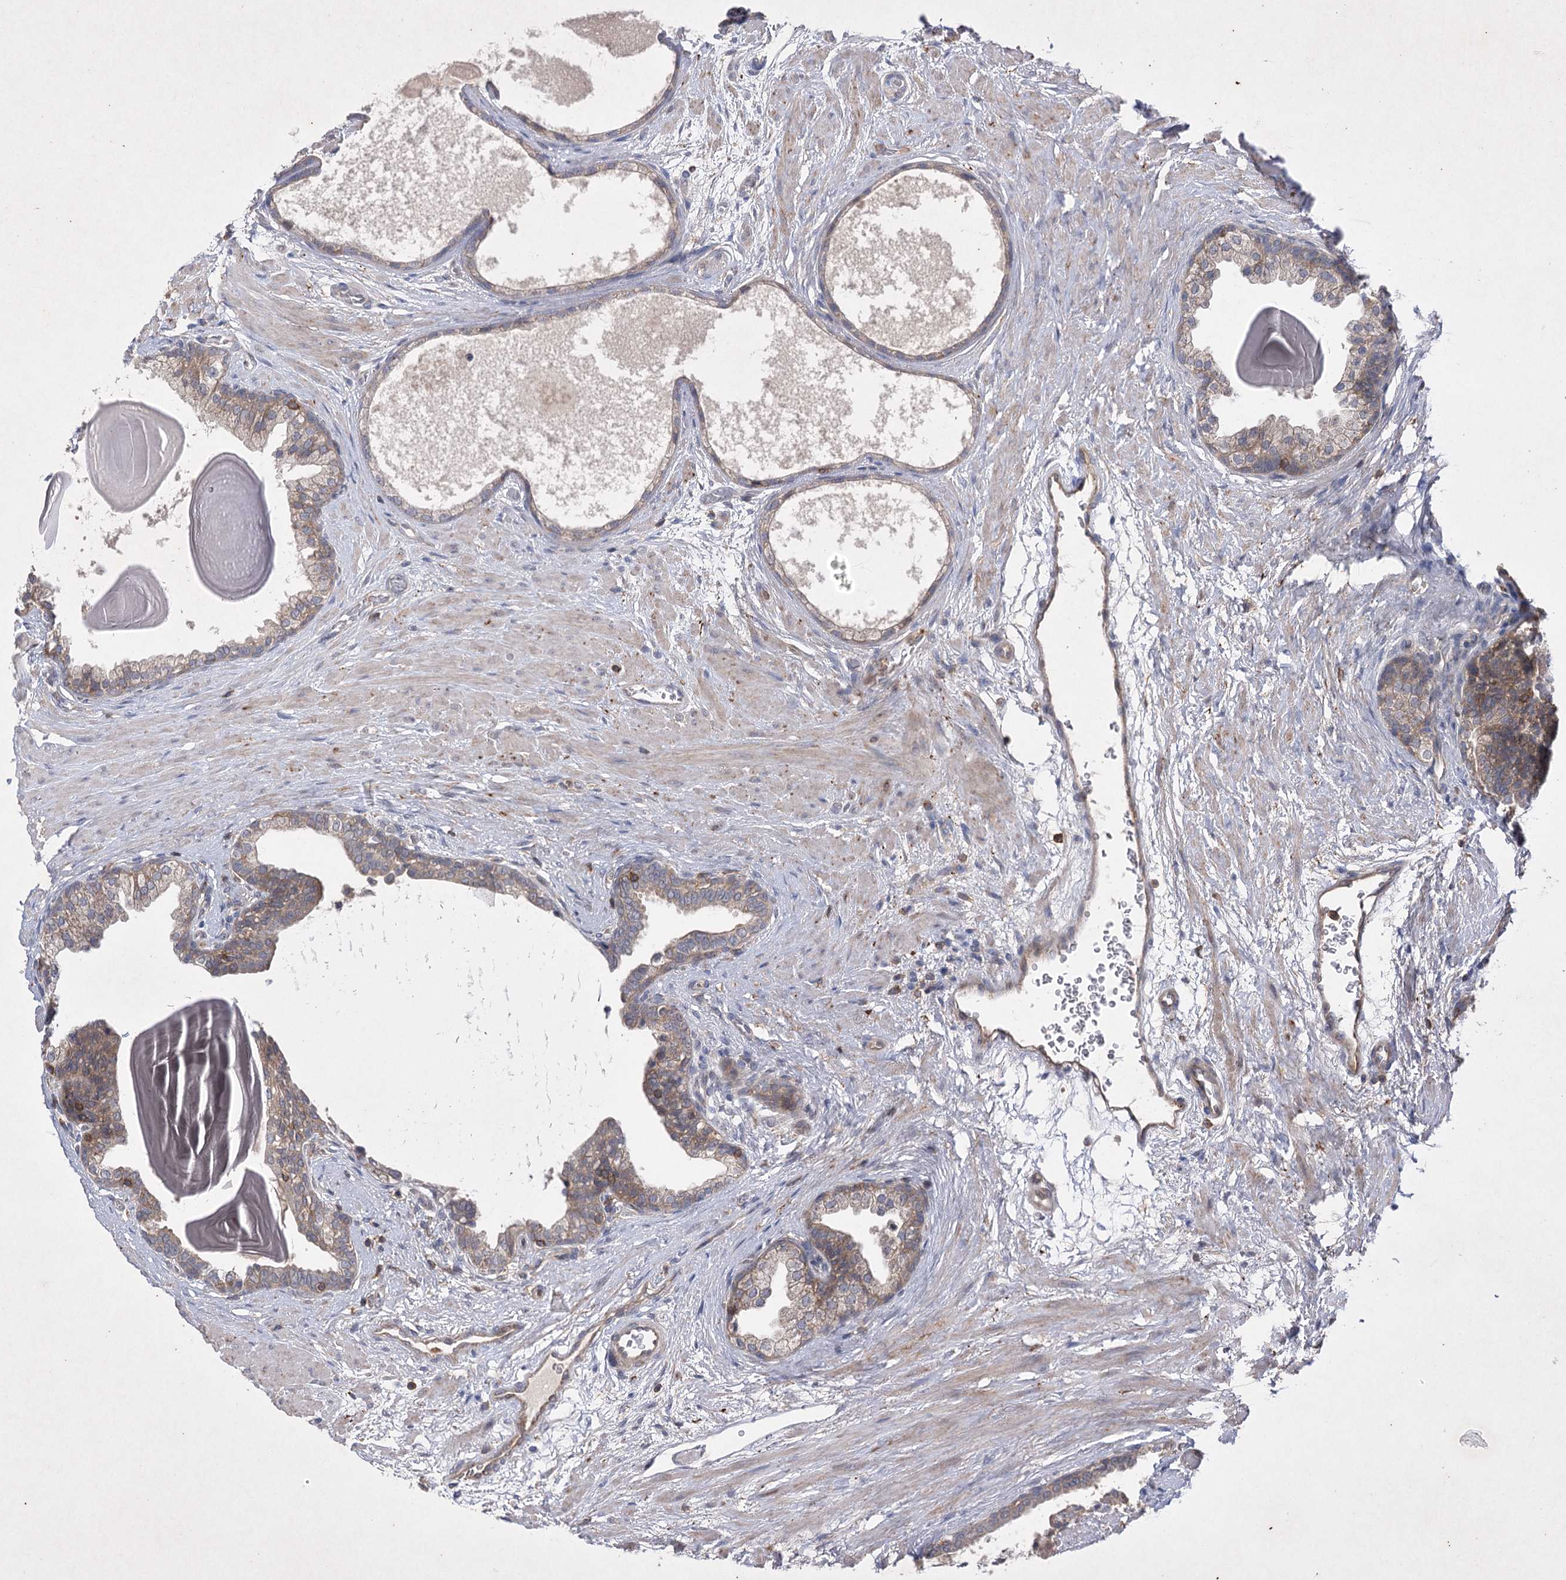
{"staining": {"intensity": "weak", "quantity": "25%-75%", "location": "cytoplasmic/membranous"}, "tissue": "prostate", "cell_type": "Glandular cells", "image_type": "normal", "snomed": [{"axis": "morphology", "description": "Normal tissue, NOS"}, {"axis": "topography", "description": "Prostate"}], "caption": "Human prostate stained with a brown dye reveals weak cytoplasmic/membranous positive staining in about 25%-75% of glandular cells.", "gene": "BCR", "patient": {"sex": "male", "age": 48}}